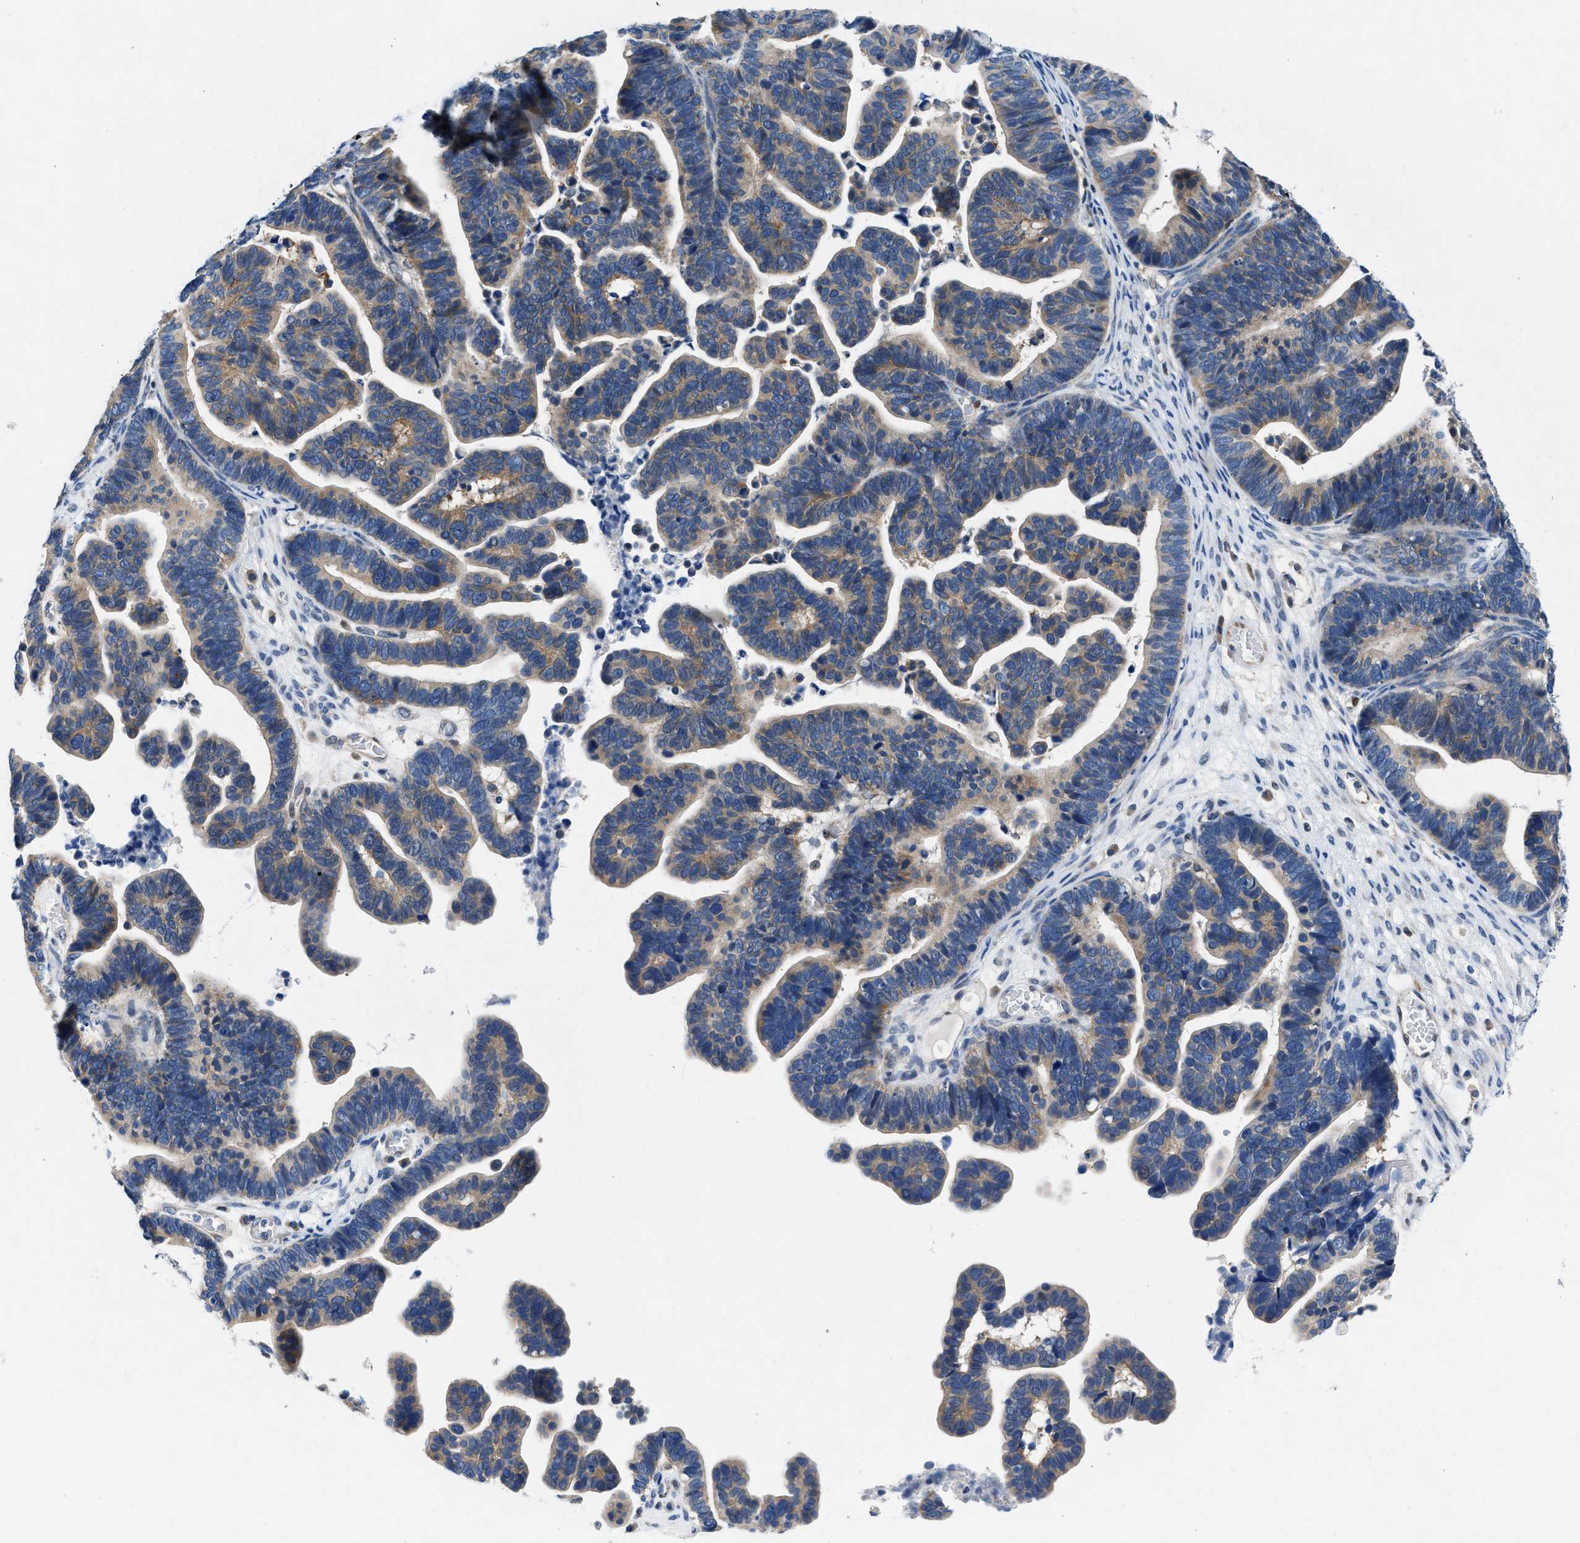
{"staining": {"intensity": "weak", "quantity": ">75%", "location": "cytoplasmic/membranous"}, "tissue": "ovarian cancer", "cell_type": "Tumor cells", "image_type": "cancer", "snomed": [{"axis": "morphology", "description": "Cystadenocarcinoma, serous, NOS"}, {"axis": "topography", "description": "Ovary"}], "caption": "Immunohistochemical staining of ovarian cancer displays low levels of weak cytoplasmic/membranous protein staining in about >75% of tumor cells.", "gene": "COPS2", "patient": {"sex": "female", "age": 56}}